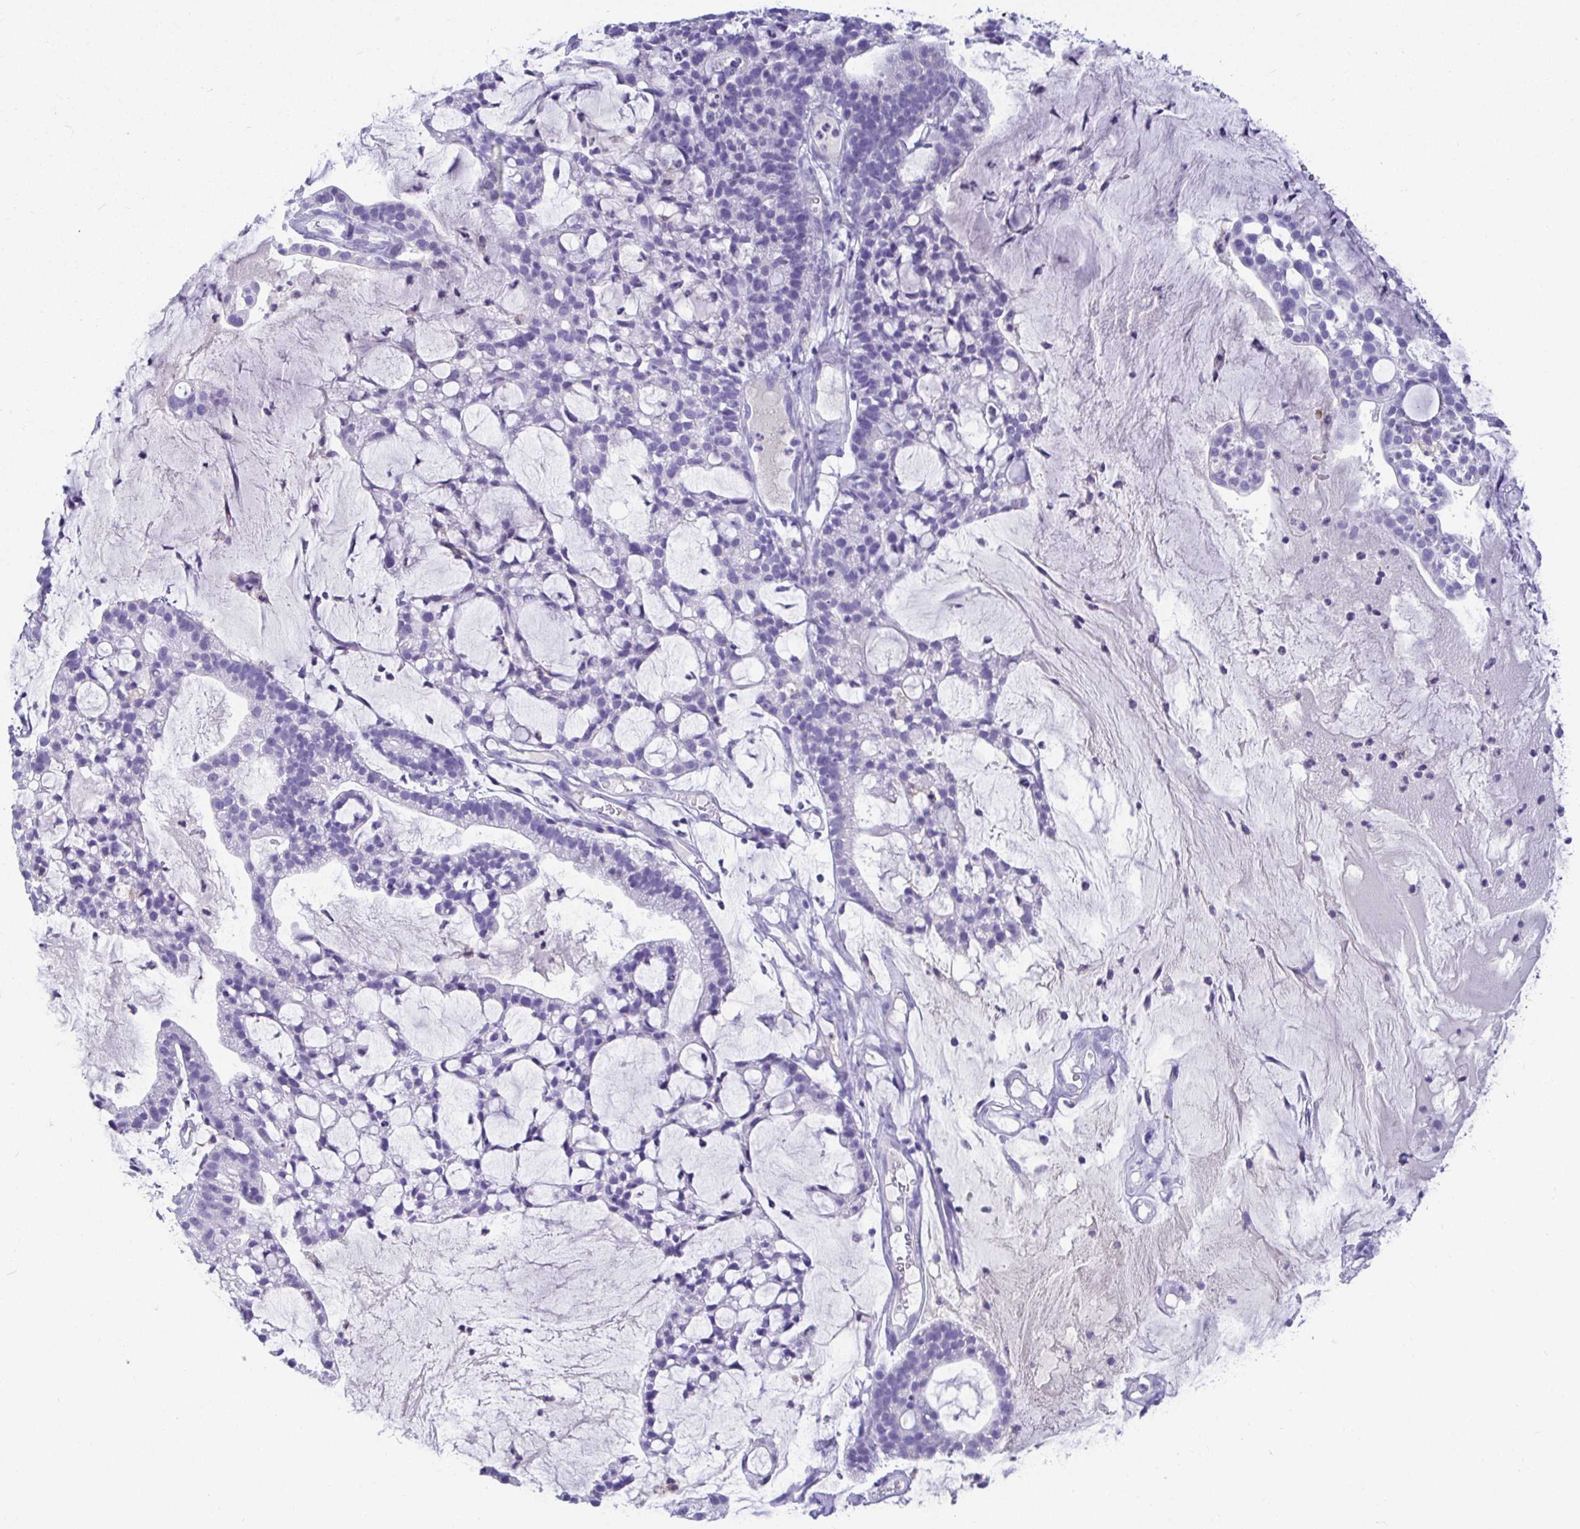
{"staining": {"intensity": "negative", "quantity": "none", "location": "none"}, "tissue": "cervical cancer", "cell_type": "Tumor cells", "image_type": "cancer", "snomed": [{"axis": "morphology", "description": "Adenocarcinoma, NOS"}, {"axis": "topography", "description": "Cervix"}], "caption": "Immunohistochemistry histopathology image of neoplastic tissue: cervical cancer (adenocarcinoma) stained with DAB displays no significant protein positivity in tumor cells. Nuclei are stained in blue.", "gene": "TMEM241", "patient": {"sex": "female", "age": 41}}